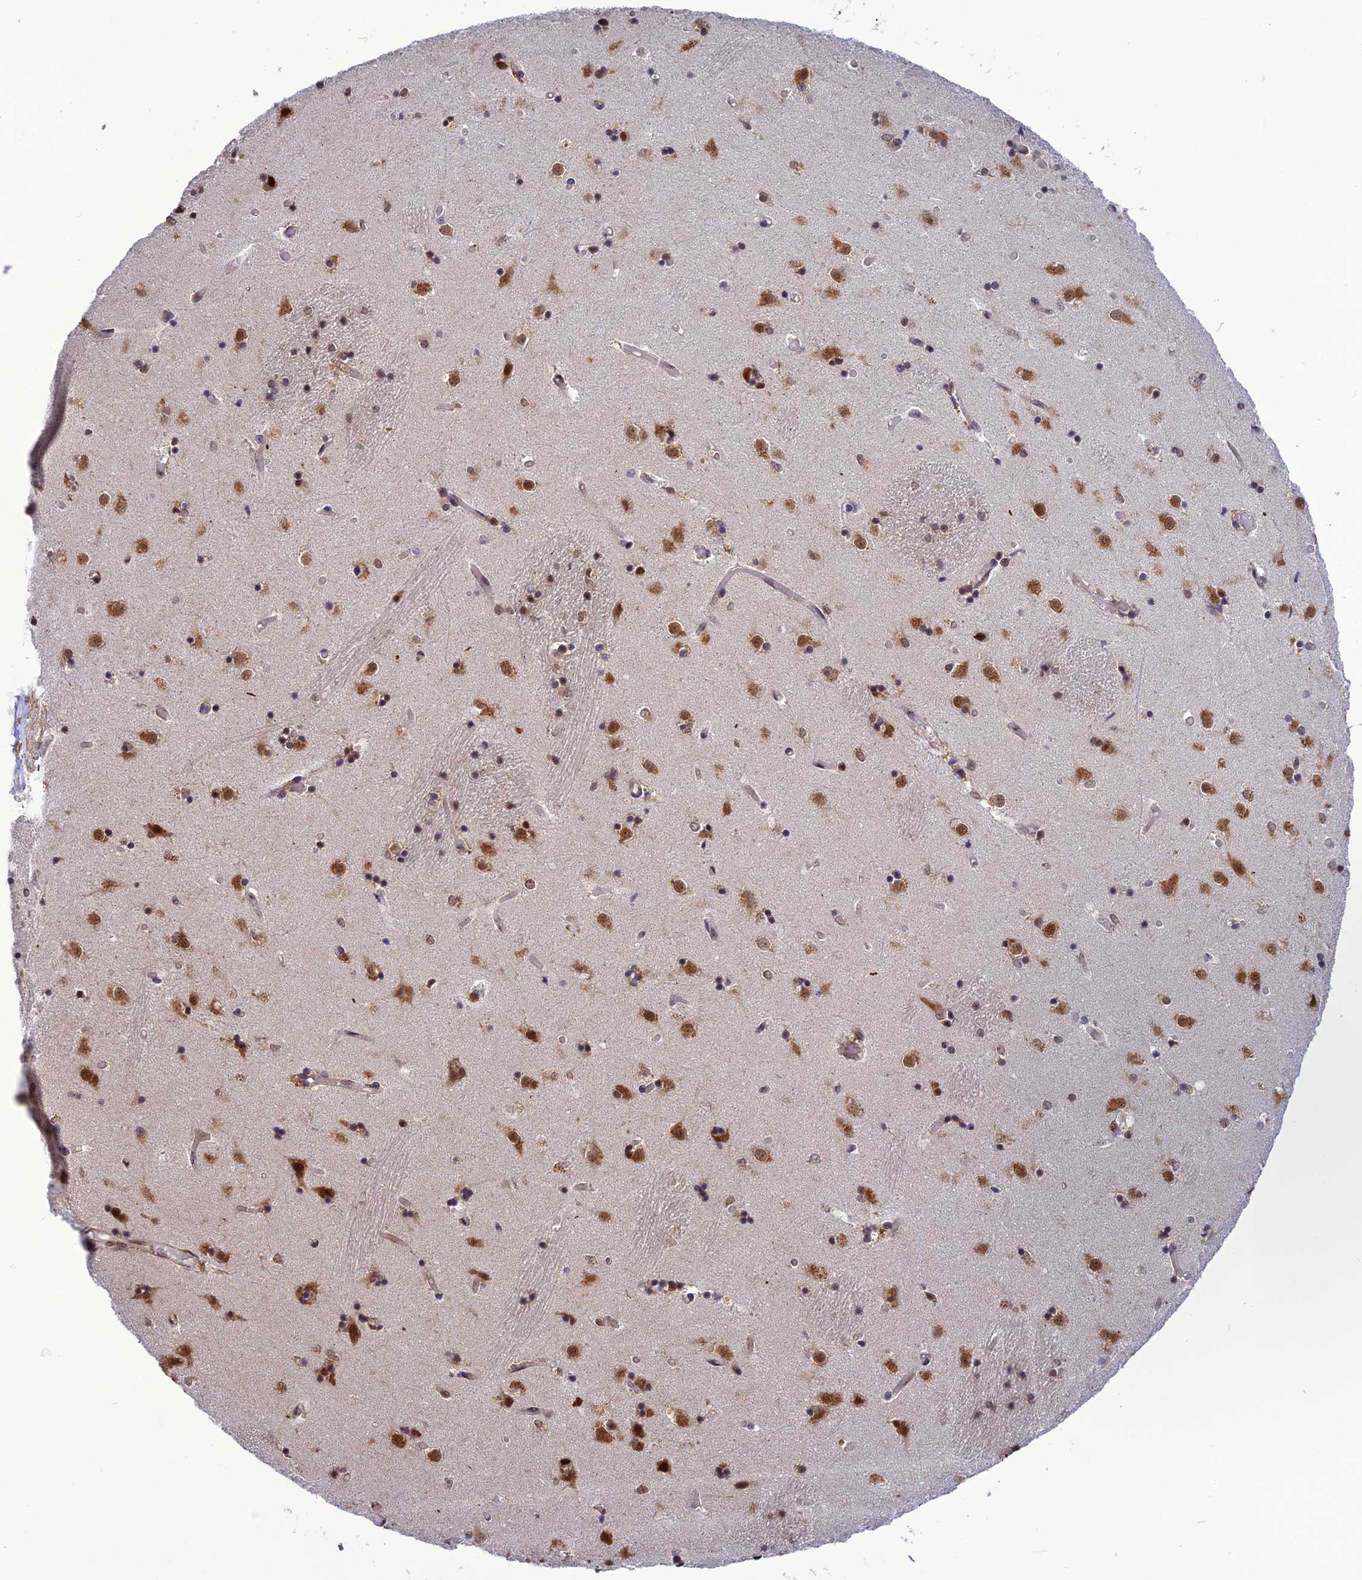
{"staining": {"intensity": "moderate", "quantity": "25%-75%", "location": "nuclear"}, "tissue": "caudate", "cell_type": "Glial cells", "image_type": "normal", "snomed": [{"axis": "morphology", "description": "Normal tissue, NOS"}, {"axis": "topography", "description": "Lateral ventricle wall"}], "caption": "Immunohistochemistry (IHC) staining of normal caudate, which demonstrates medium levels of moderate nuclear expression in about 25%-75% of glial cells indicating moderate nuclear protein staining. The staining was performed using DAB (brown) for protein detection and nuclei were counterstained in hematoxylin (blue).", "gene": "RTRAF", "patient": {"sex": "female", "age": 52}}